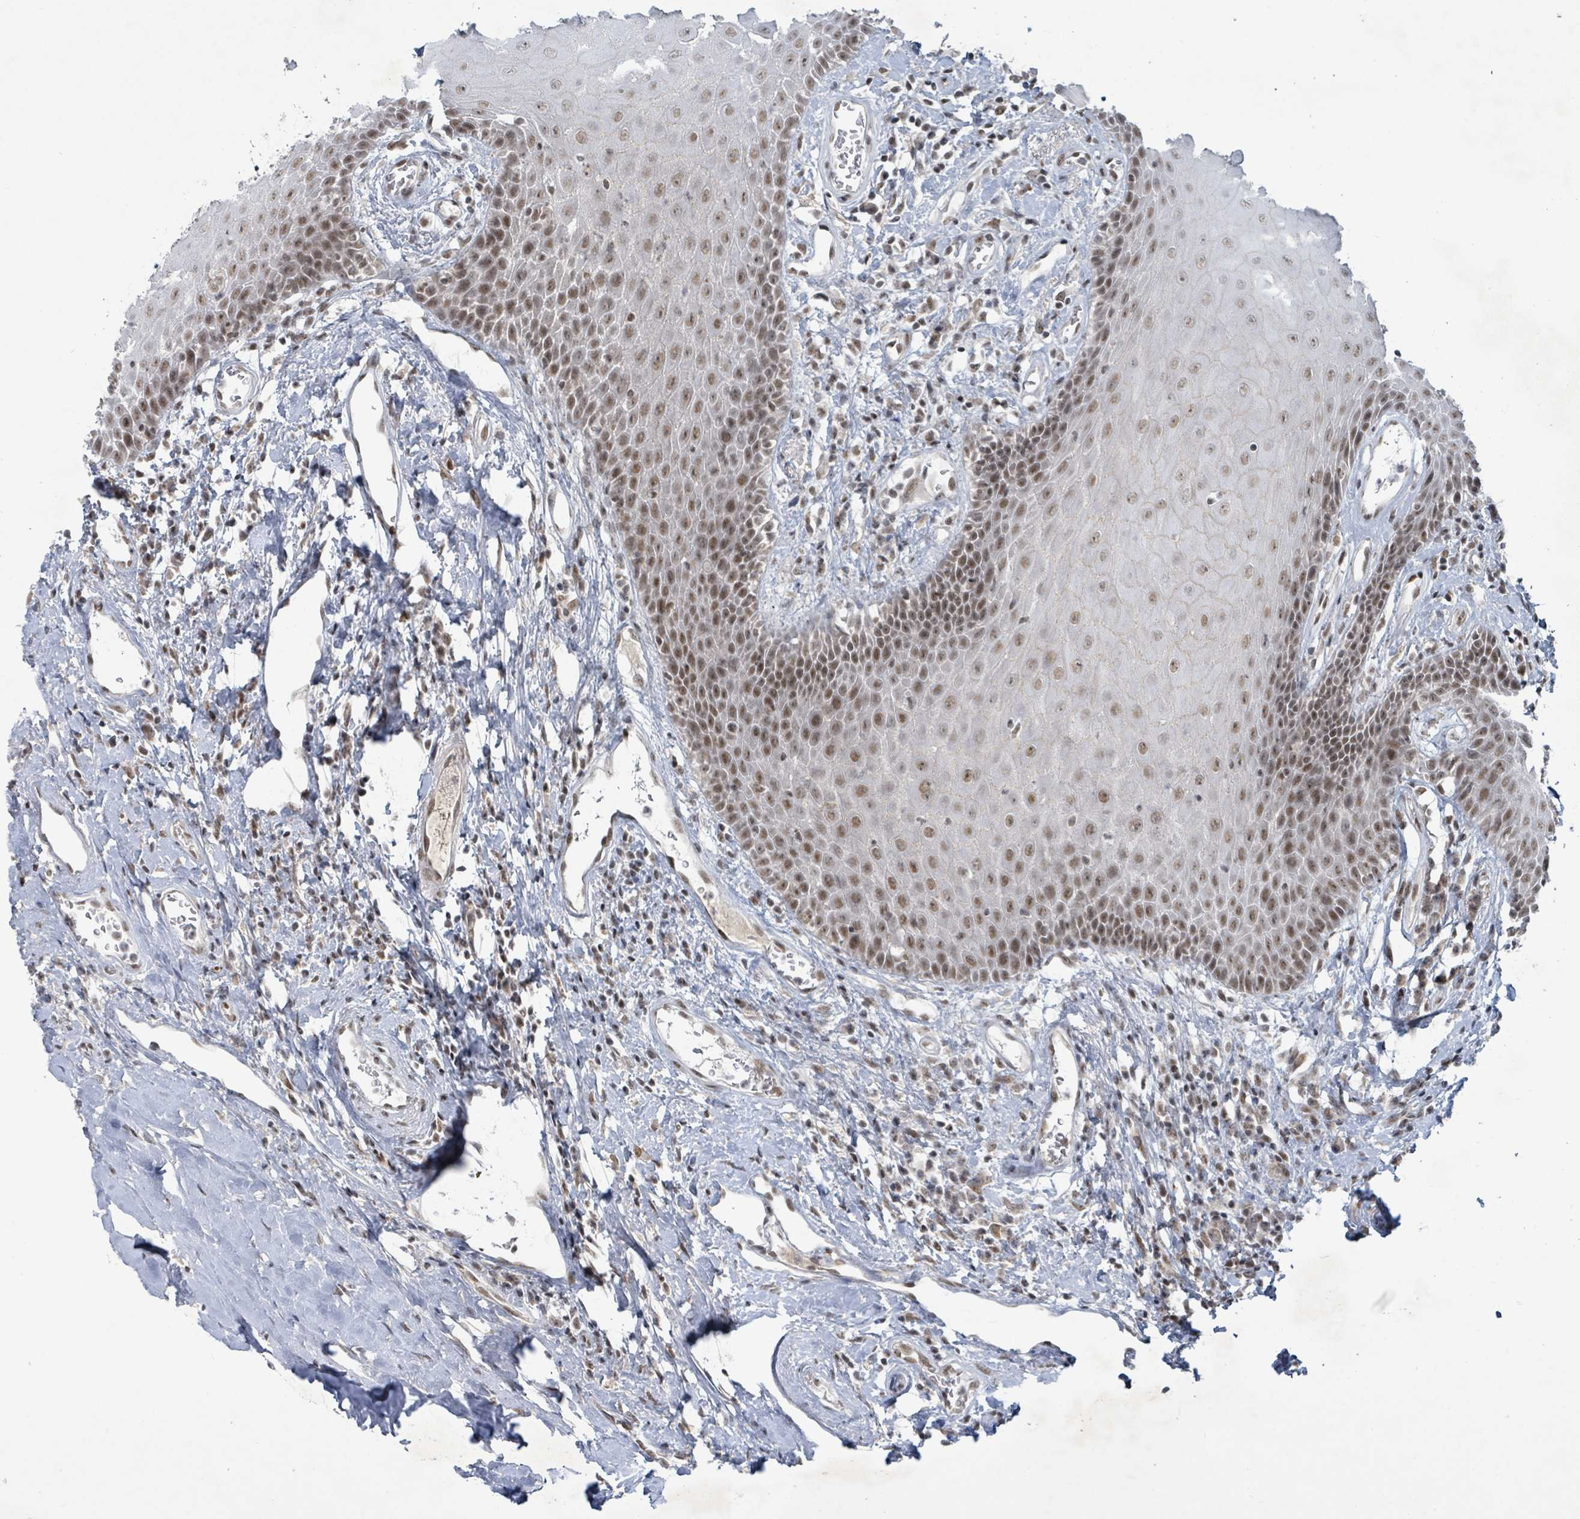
{"staining": {"intensity": "moderate", "quantity": ">75%", "location": "nuclear"}, "tissue": "head and neck cancer", "cell_type": "Tumor cells", "image_type": "cancer", "snomed": [{"axis": "morphology", "description": "Squamous cell carcinoma, NOS"}, {"axis": "topography", "description": "Head-Neck"}], "caption": "High-power microscopy captured an IHC image of head and neck squamous cell carcinoma, revealing moderate nuclear positivity in approximately >75% of tumor cells.", "gene": "BANP", "patient": {"sex": "female", "age": 59}}